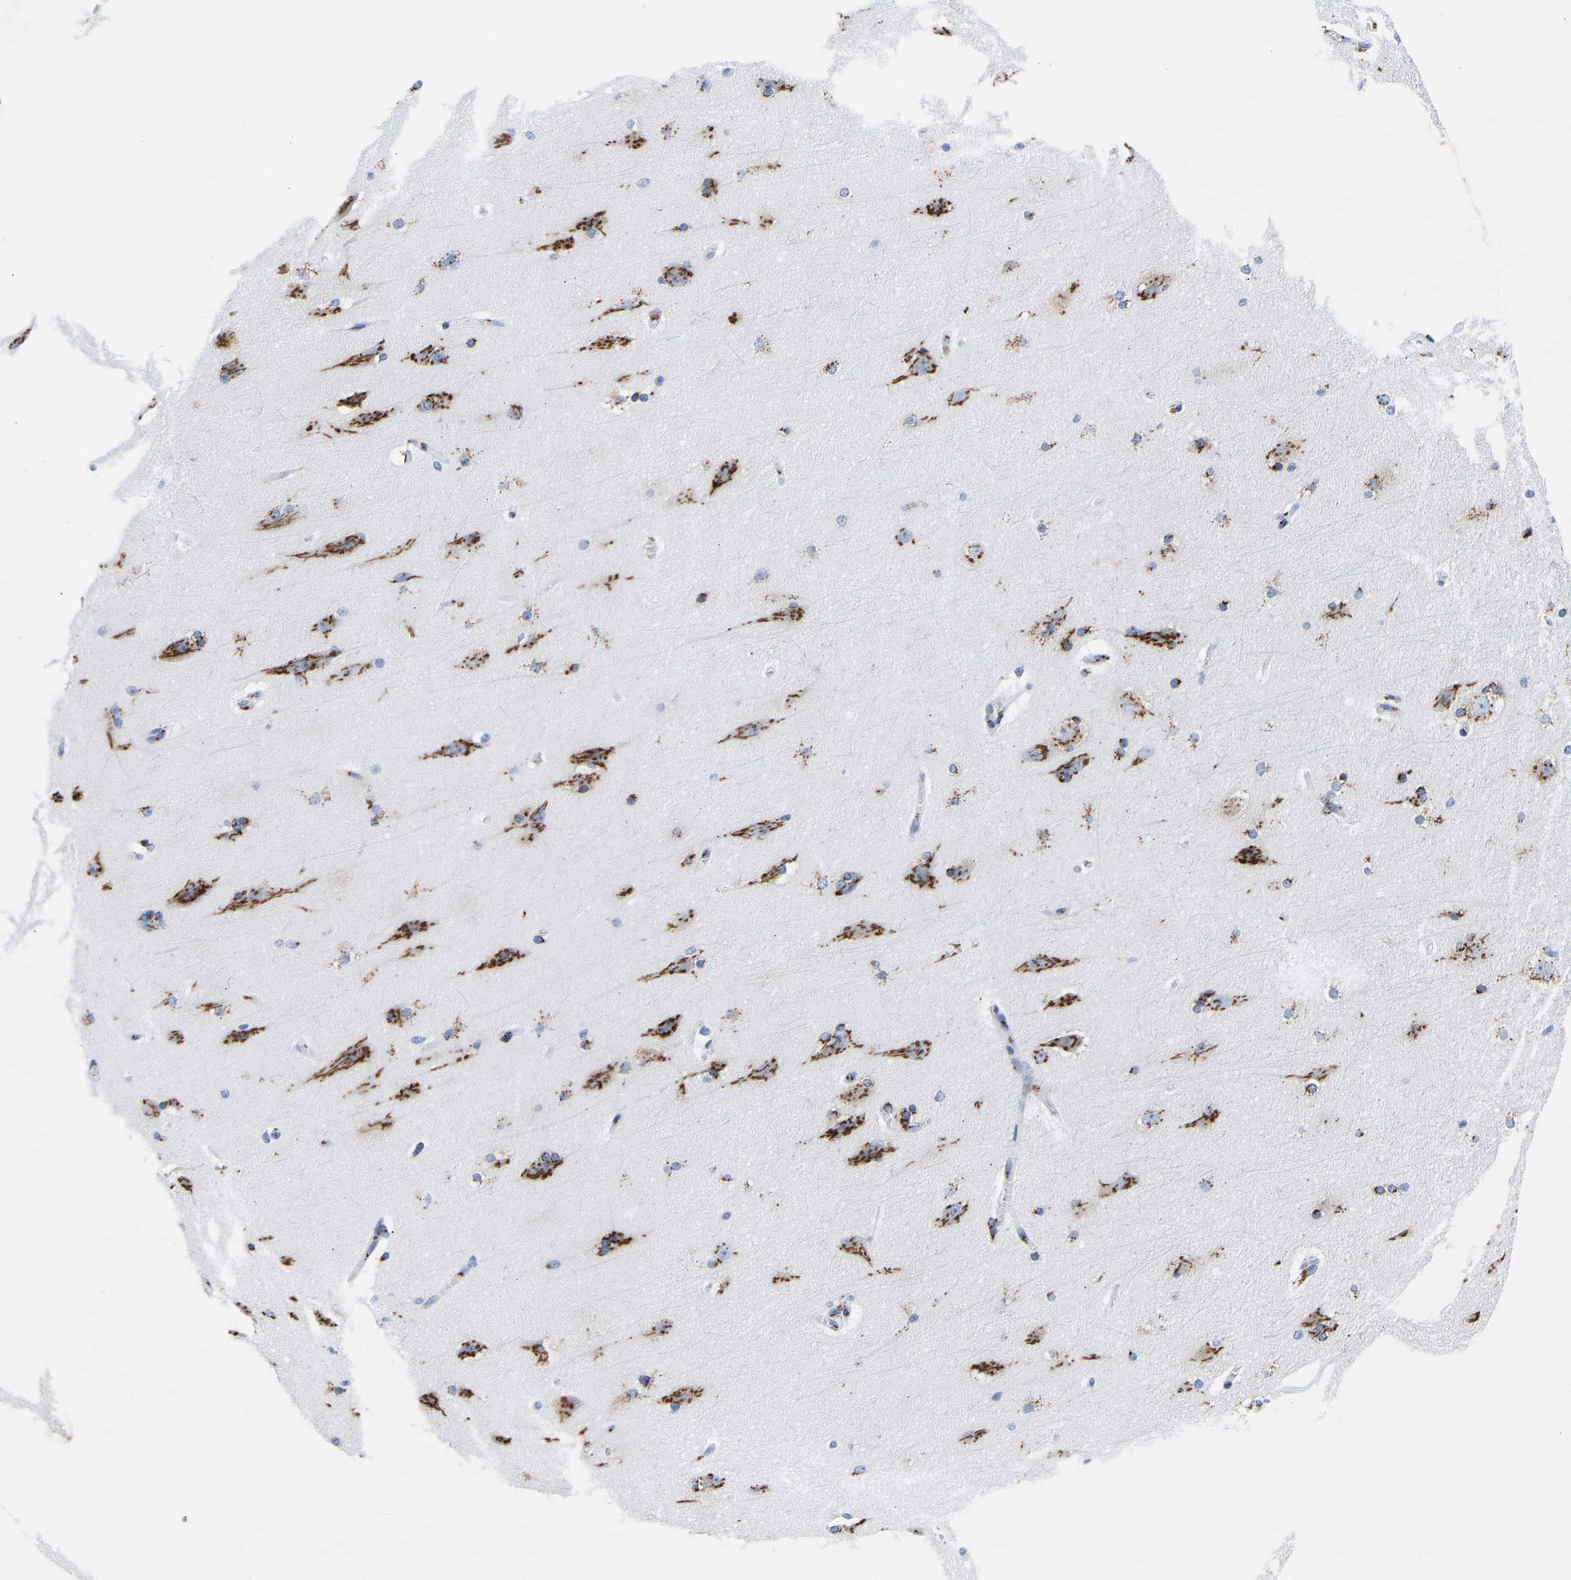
{"staining": {"intensity": "negative", "quantity": "none", "location": "none"}, "tissue": "cerebral cortex", "cell_type": "Endothelial cells", "image_type": "normal", "snomed": [{"axis": "morphology", "description": "Normal tissue, NOS"}, {"axis": "topography", "description": "Cerebral cortex"}, {"axis": "topography", "description": "Hippocampus"}], "caption": "Endothelial cells are negative for brown protein staining in unremarkable cerebral cortex. The staining was performed using DAB to visualize the protein expression in brown, while the nuclei were stained in blue with hematoxylin (Magnification: 20x).", "gene": "TMEM87A", "patient": {"sex": "female", "age": 19}}